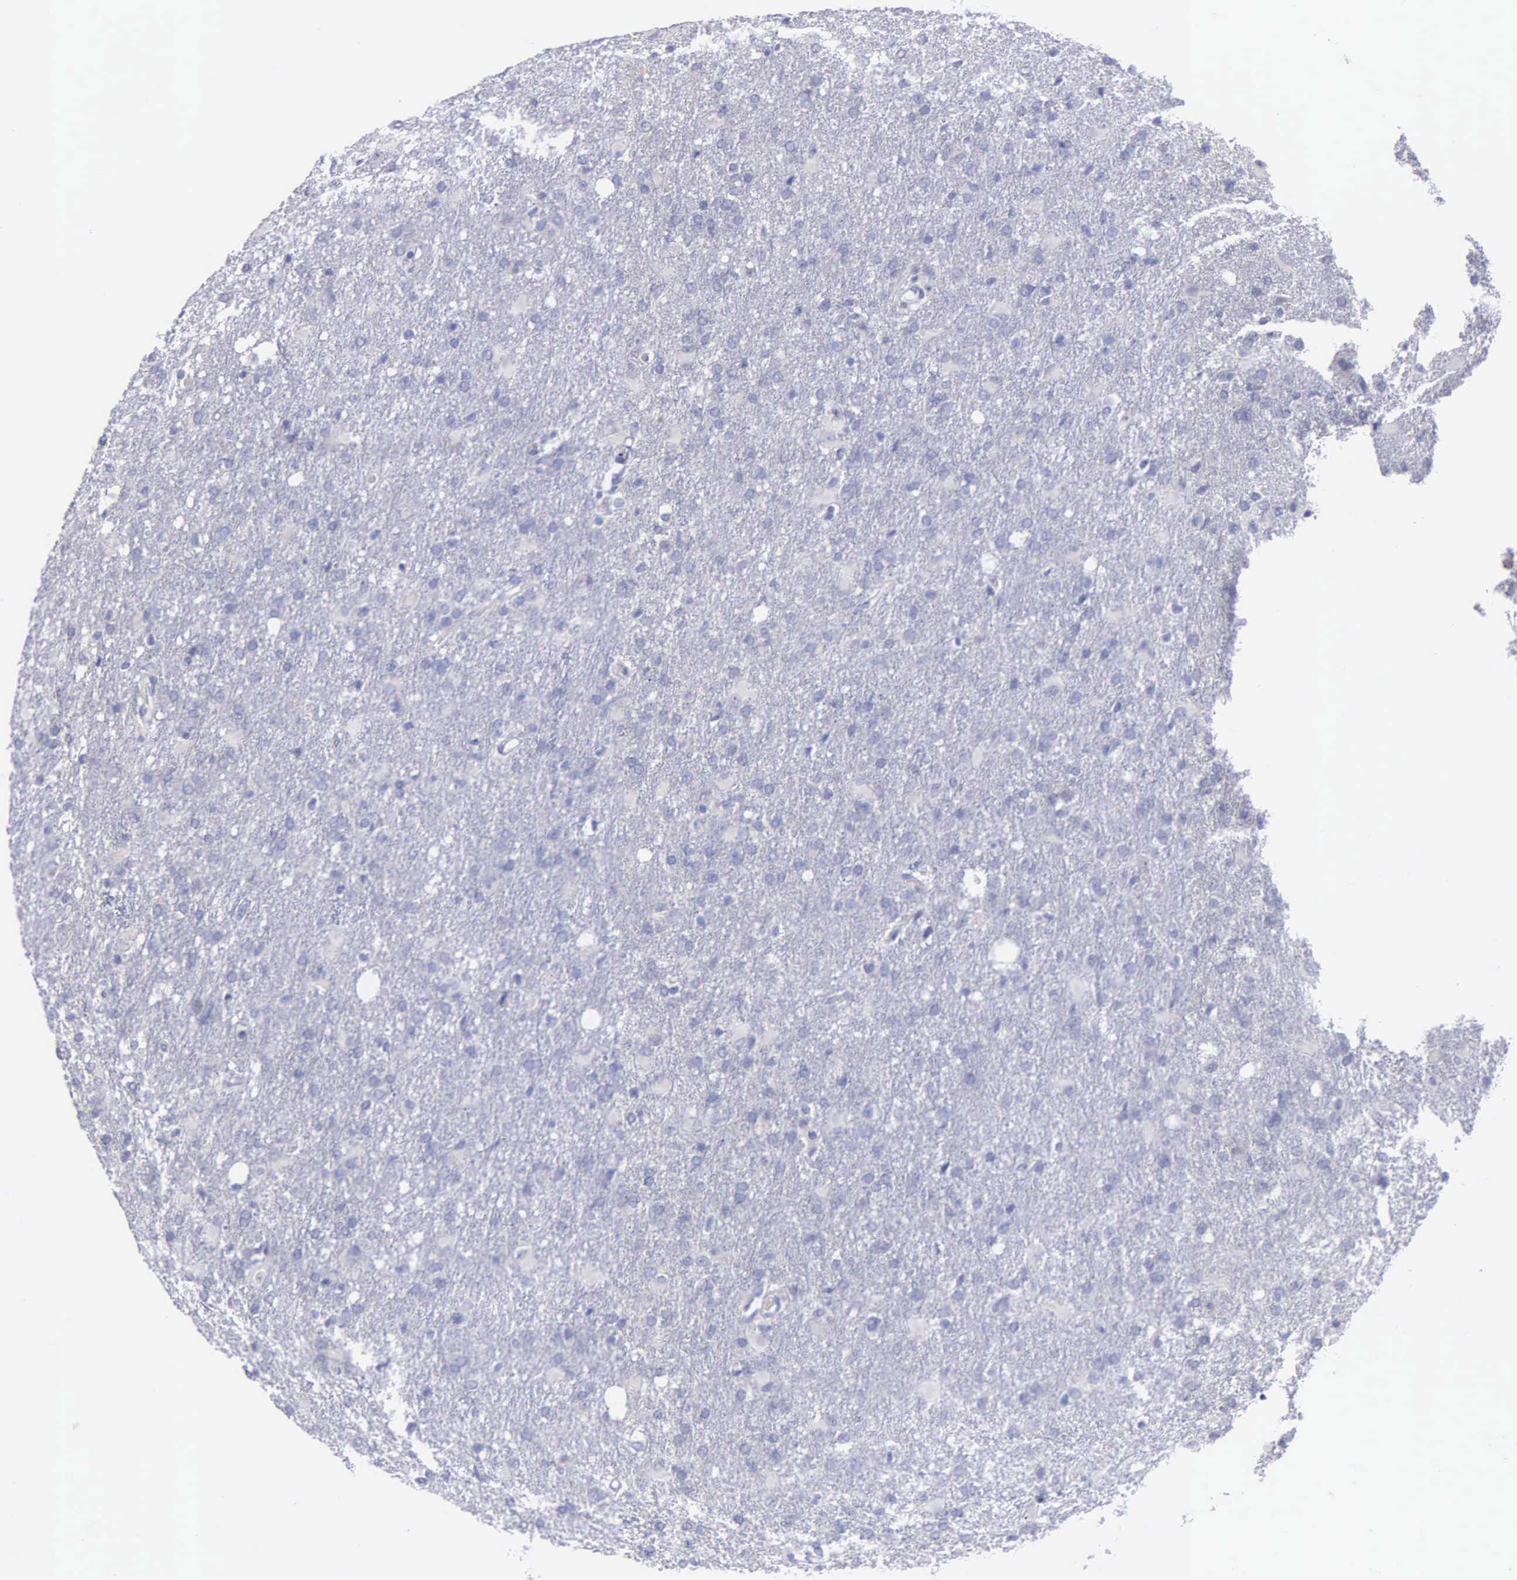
{"staining": {"intensity": "negative", "quantity": "none", "location": "none"}, "tissue": "glioma", "cell_type": "Tumor cells", "image_type": "cancer", "snomed": [{"axis": "morphology", "description": "Glioma, malignant, High grade"}, {"axis": "topography", "description": "Brain"}], "caption": "Immunohistochemistry (IHC) photomicrograph of malignant glioma (high-grade) stained for a protein (brown), which displays no staining in tumor cells. (DAB (3,3'-diaminobenzidine) IHC, high magnification).", "gene": "FBLN5", "patient": {"sex": "male", "age": 68}}